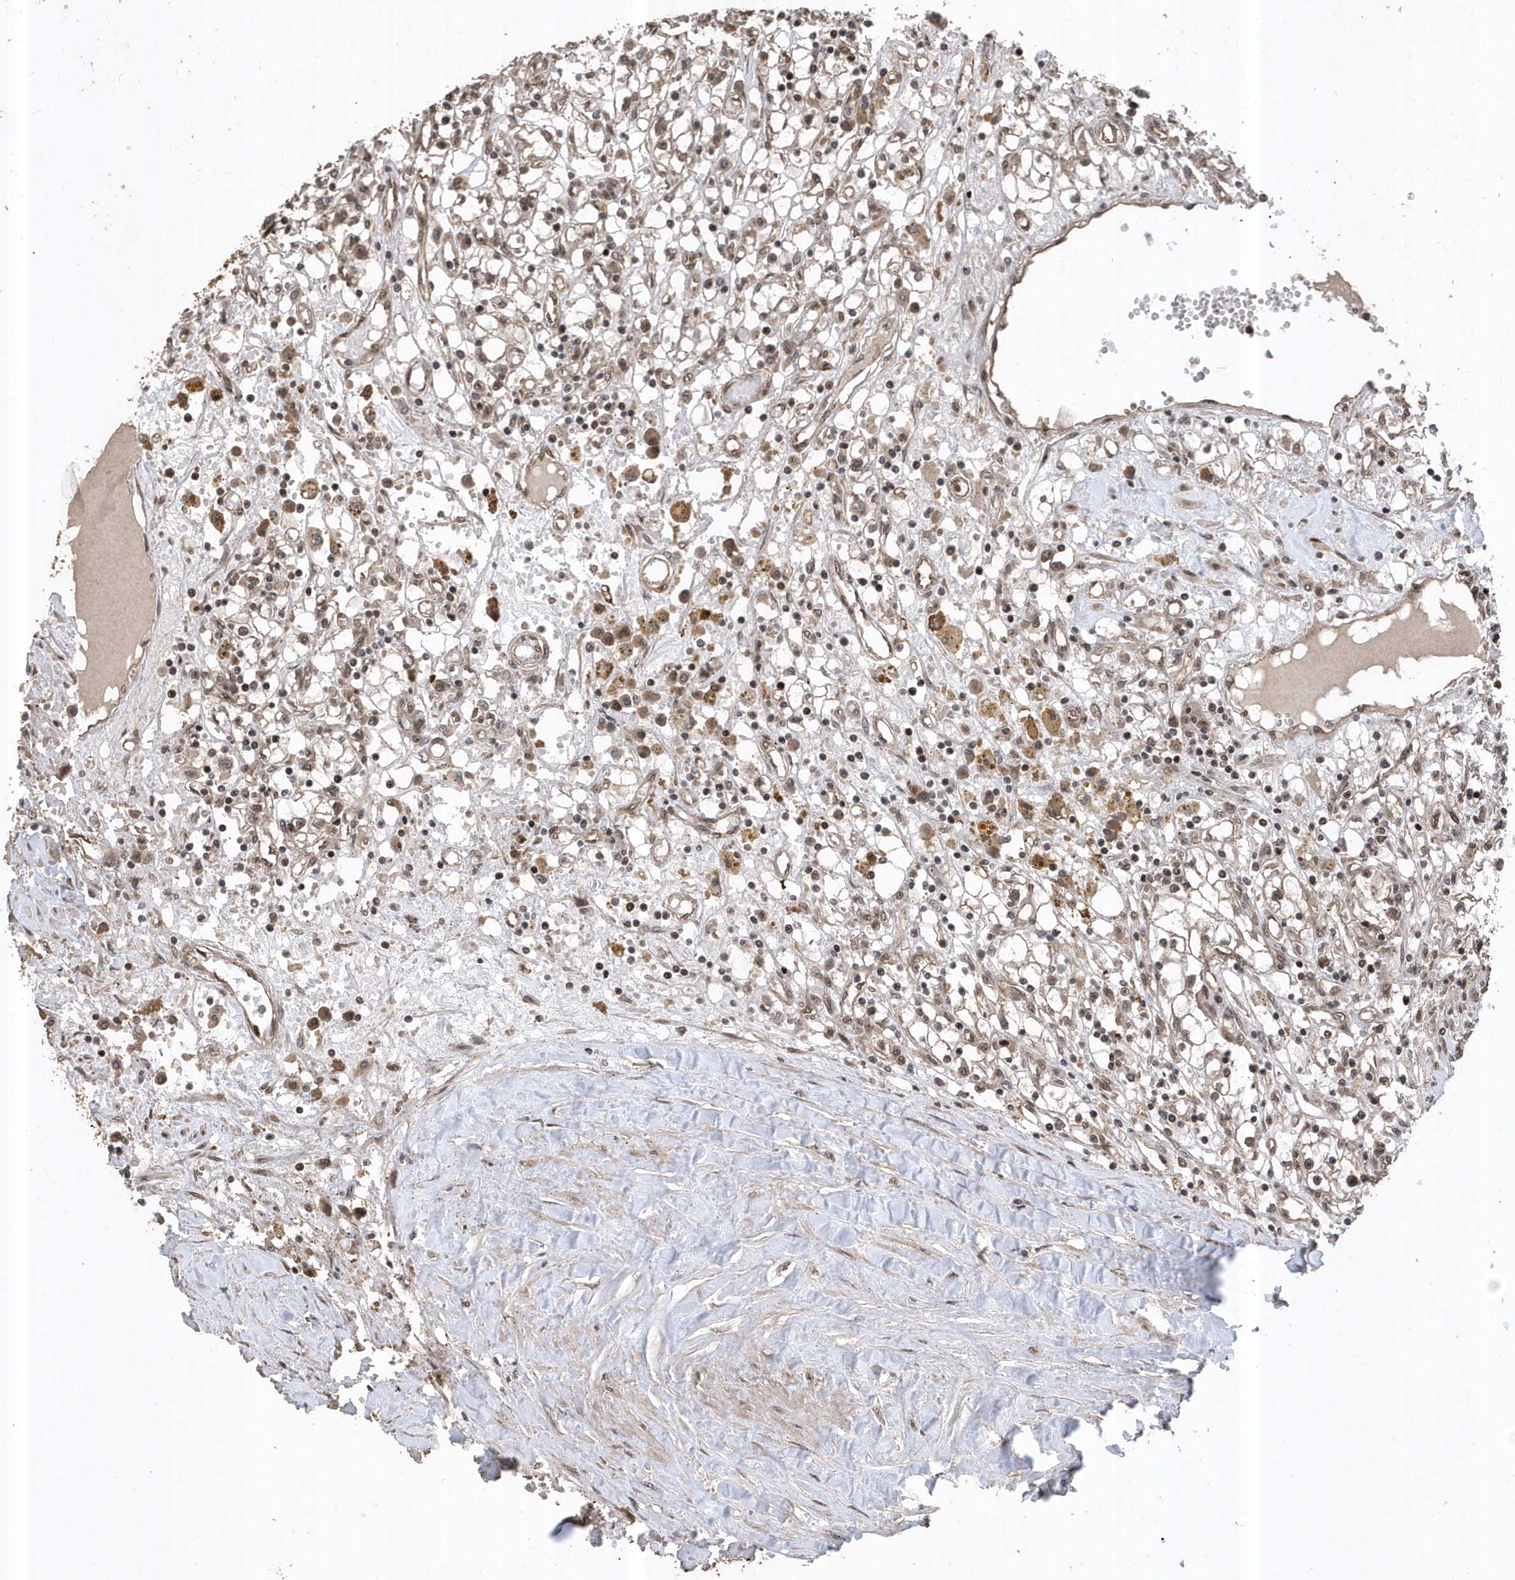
{"staining": {"intensity": "weak", "quantity": "25%-75%", "location": "cytoplasmic/membranous,nuclear"}, "tissue": "renal cancer", "cell_type": "Tumor cells", "image_type": "cancer", "snomed": [{"axis": "morphology", "description": "Adenocarcinoma, NOS"}, {"axis": "topography", "description": "Kidney"}], "caption": "This is a photomicrograph of immunohistochemistry (IHC) staining of renal cancer (adenocarcinoma), which shows weak staining in the cytoplasmic/membranous and nuclear of tumor cells.", "gene": "INTS12", "patient": {"sex": "male", "age": 56}}